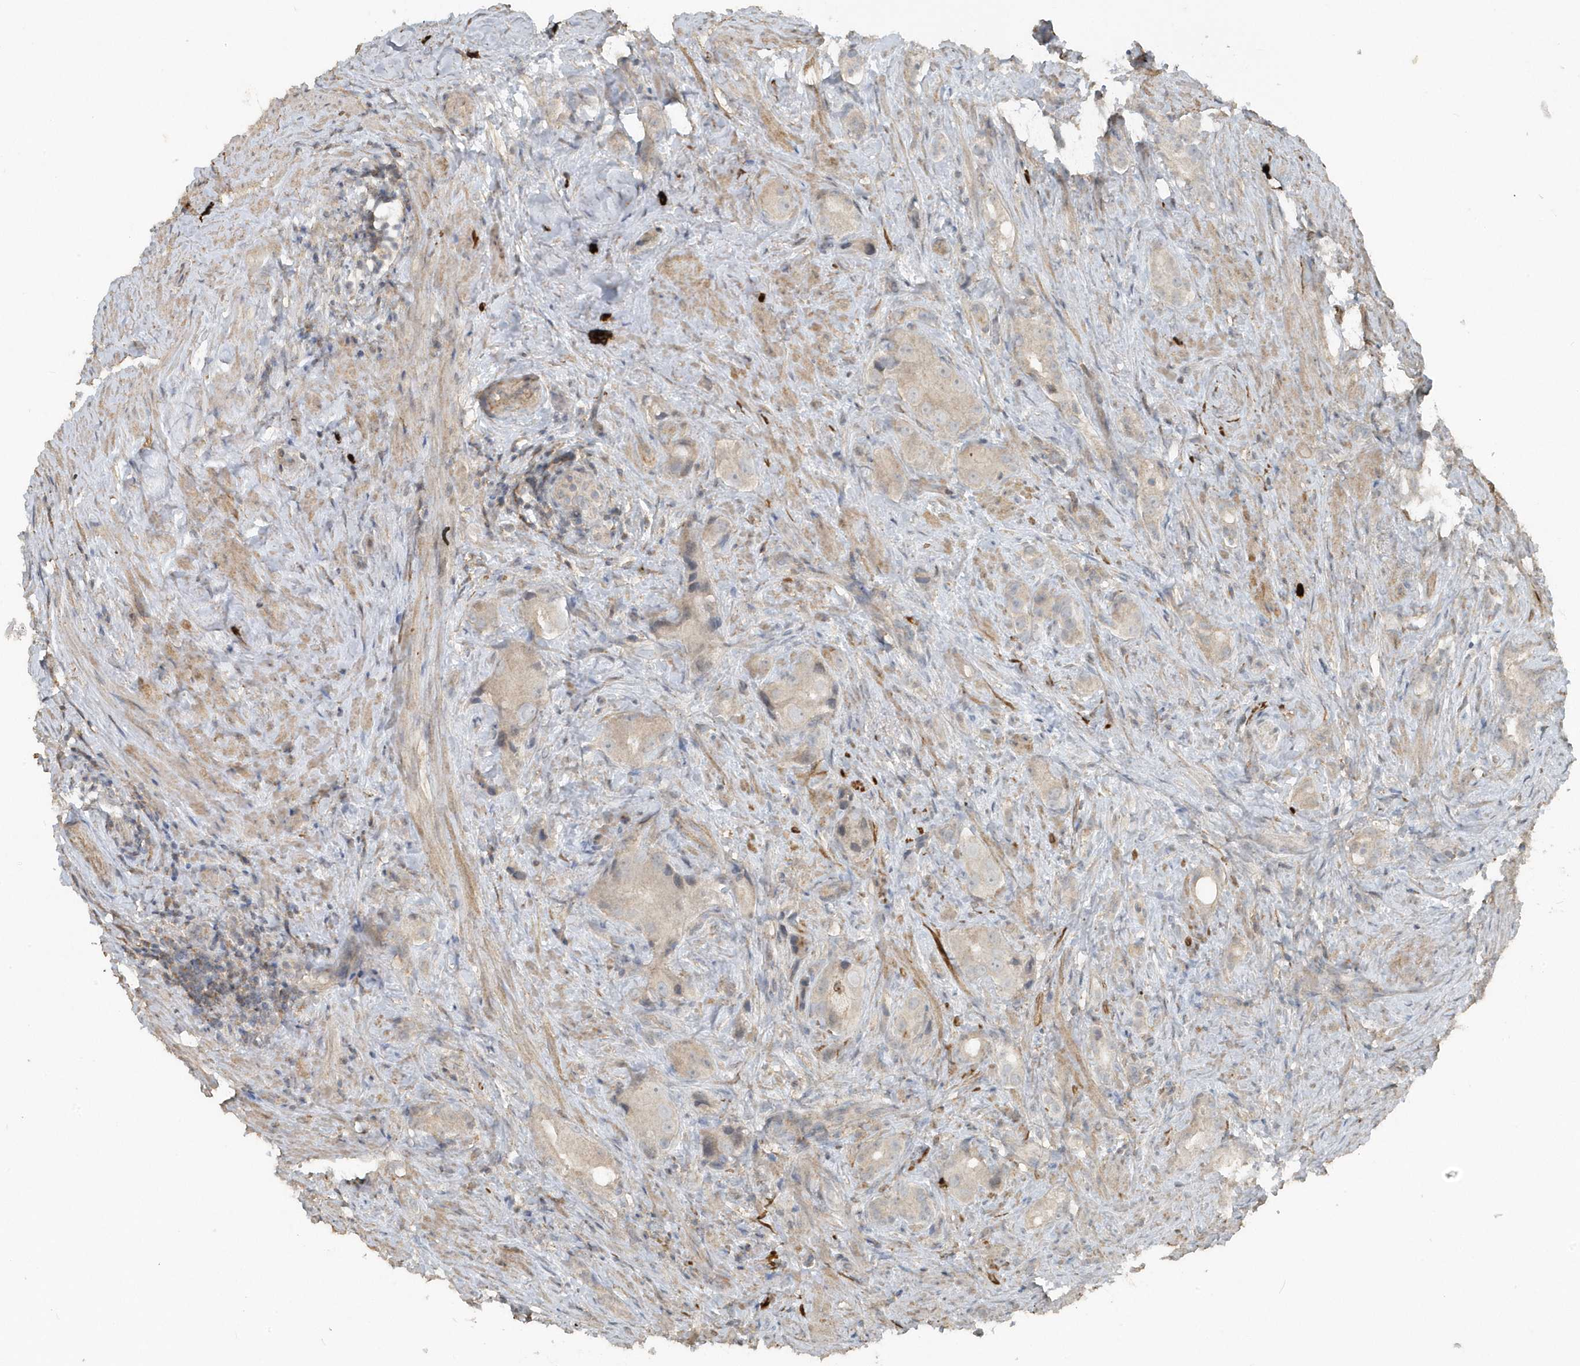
{"staining": {"intensity": "weak", "quantity": "<25%", "location": "cytoplasmic/membranous"}, "tissue": "prostate cancer", "cell_type": "Tumor cells", "image_type": "cancer", "snomed": [{"axis": "morphology", "description": "Adenocarcinoma, Low grade"}, {"axis": "topography", "description": "Prostate"}], "caption": "This is an IHC histopathology image of low-grade adenocarcinoma (prostate). There is no staining in tumor cells.", "gene": "ACTC1", "patient": {"sex": "male", "age": 71}}